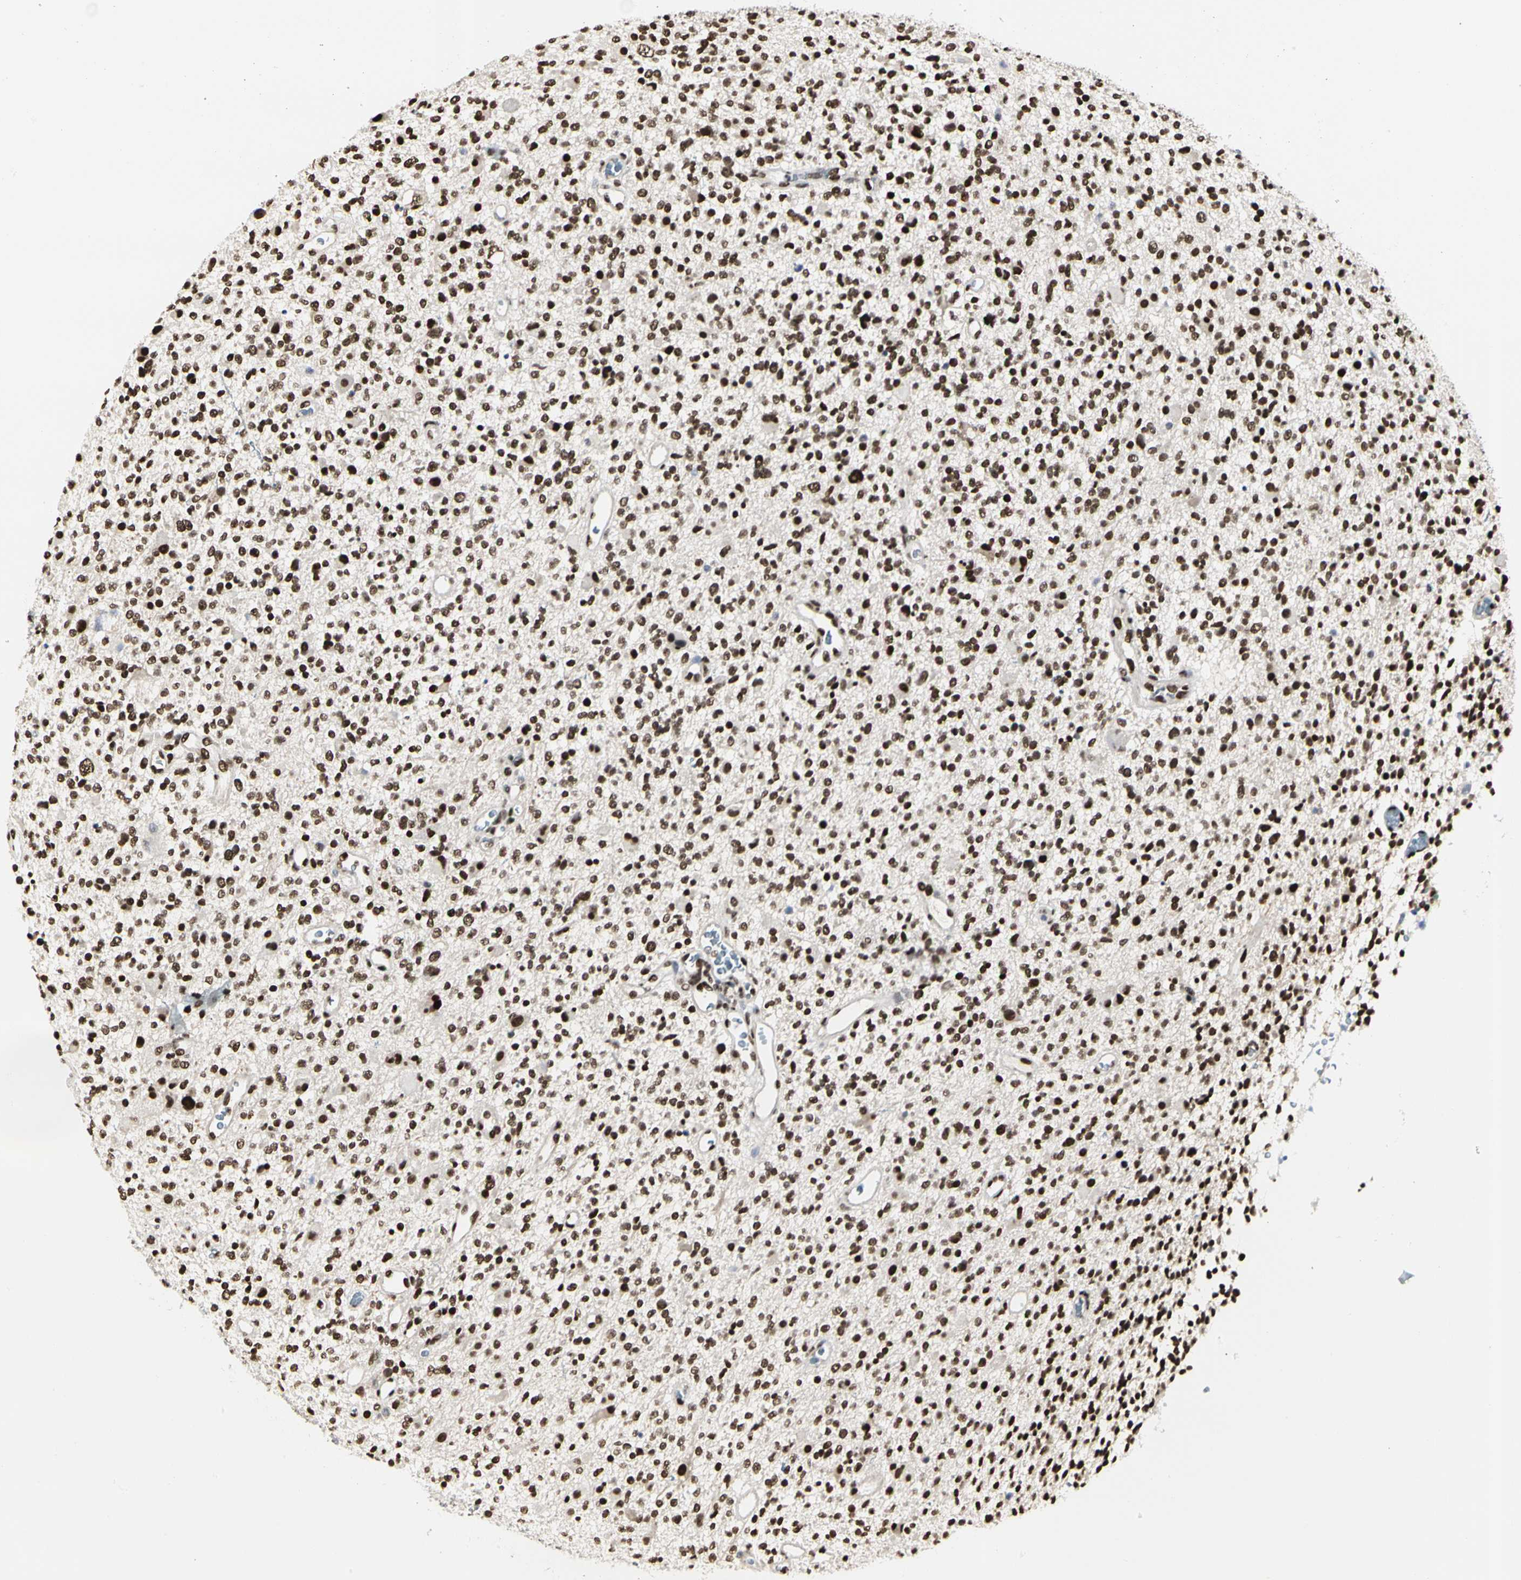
{"staining": {"intensity": "strong", "quantity": ">75%", "location": "nuclear"}, "tissue": "glioma", "cell_type": "Tumor cells", "image_type": "cancer", "snomed": [{"axis": "morphology", "description": "Glioma, malignant, High grade"}, {"axis": "topography", "description": "Brain"}], "caption": "Malignant high-grade glioma tissue shows strong nuclear staining in approximately >75% of tumor cells (DAB (3,3'-diaminobenzidine) = brown stain, brightfield microscopy at high magnification).", "gene": "PRMT3", "patient": {"sex": "male", "age": 48}}